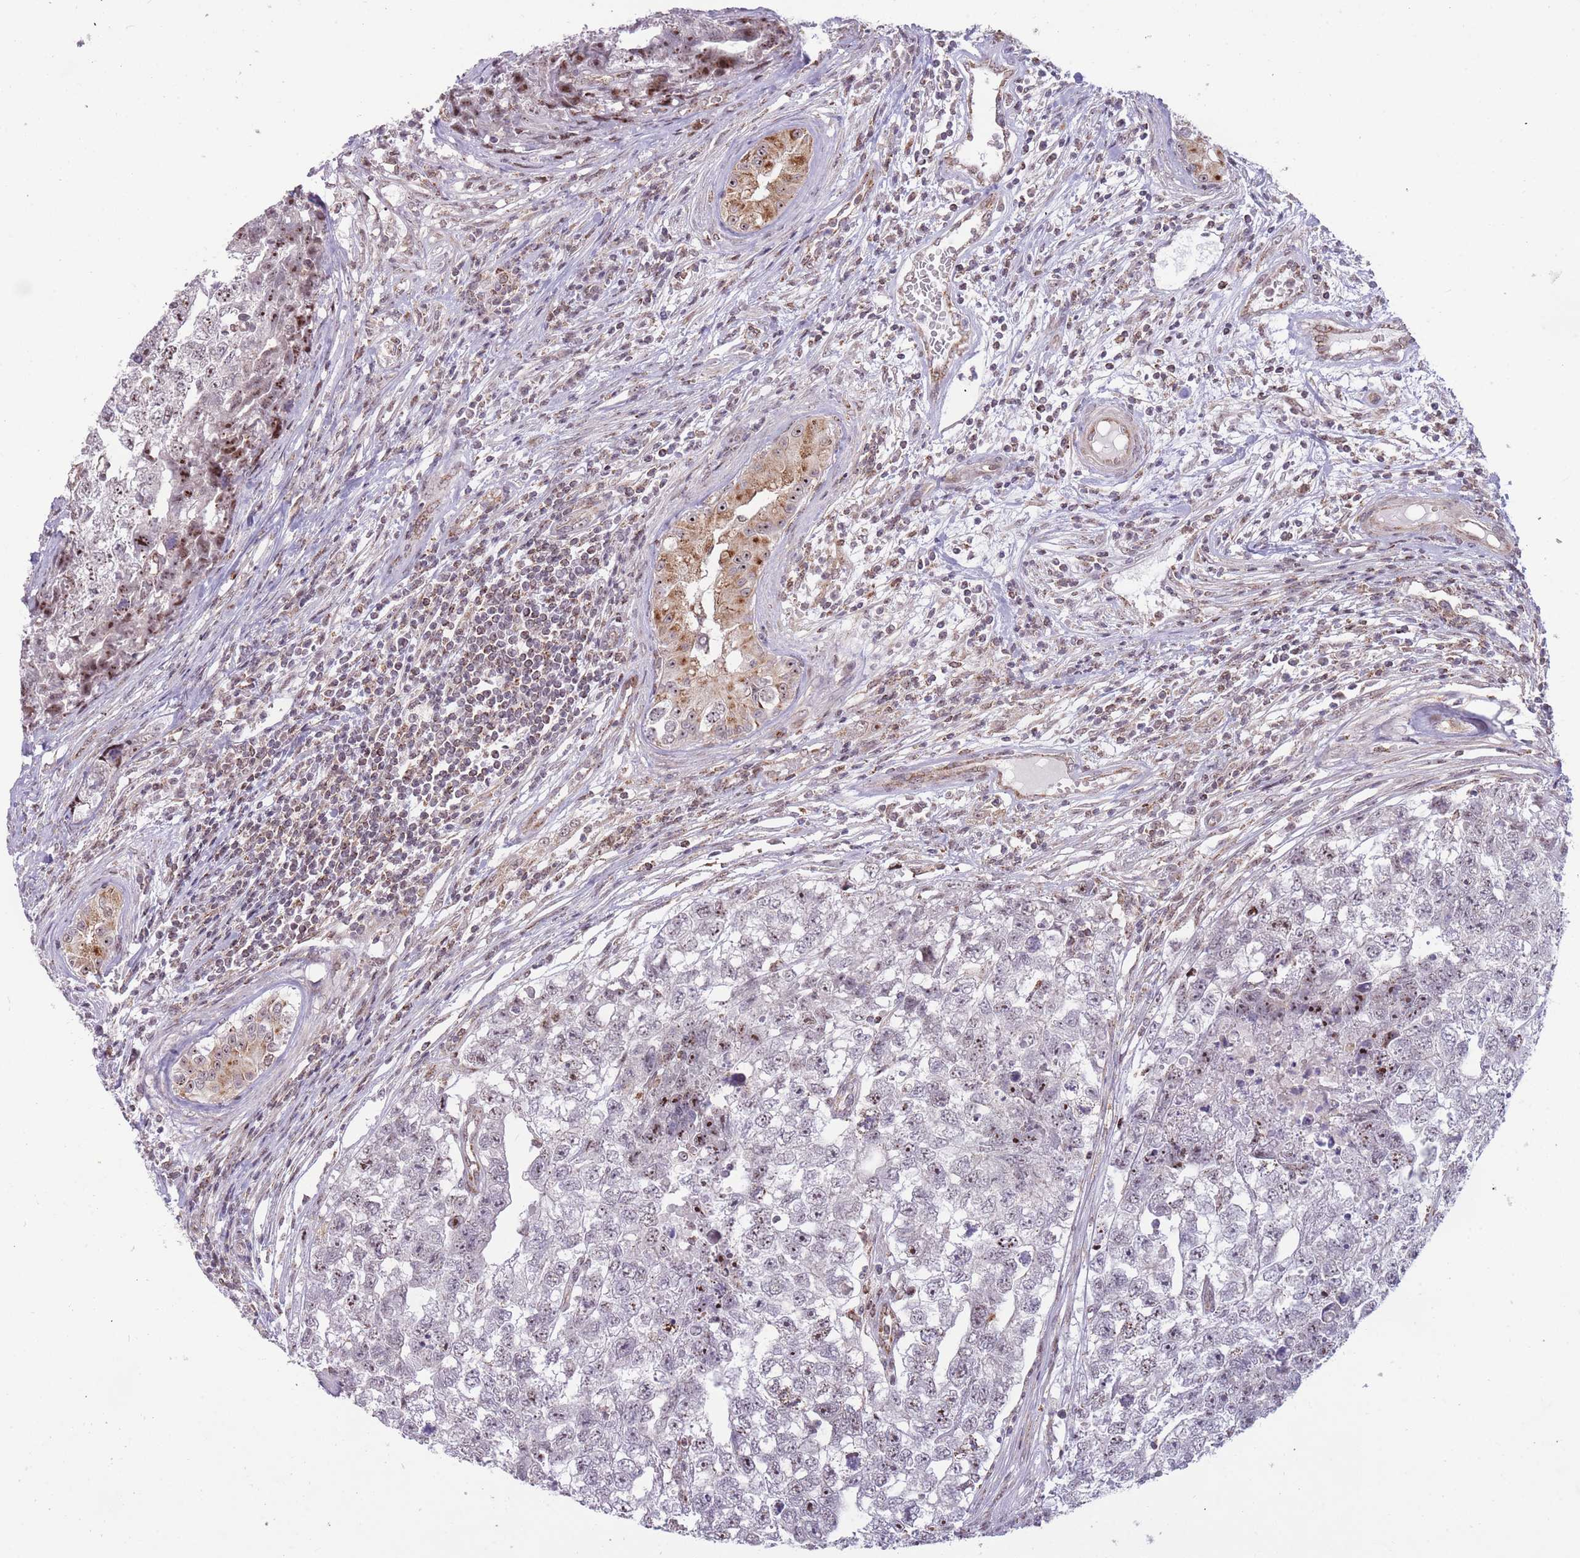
{"staining": {"intensity": "moderate", "quantity": "<25%", "location": "nuclear"}, "tissue": "testis cancer", "cell_type": "Tumor cells", "image_type": "cancer", "snomed": [{"axis": "morphology", "description": "Carcinoma, Embryonal, NOS"}, {"axis": "topography", "description": "Testis"}], "caption": "An image showing moderate nuclear positivity in about <25% of tumor cells in embryonal carcinoma (testis), as visualized by brown immunohistochemical staining.", "gene": "DPYSL4", "patient": {"sex": "male", "age": 22}}